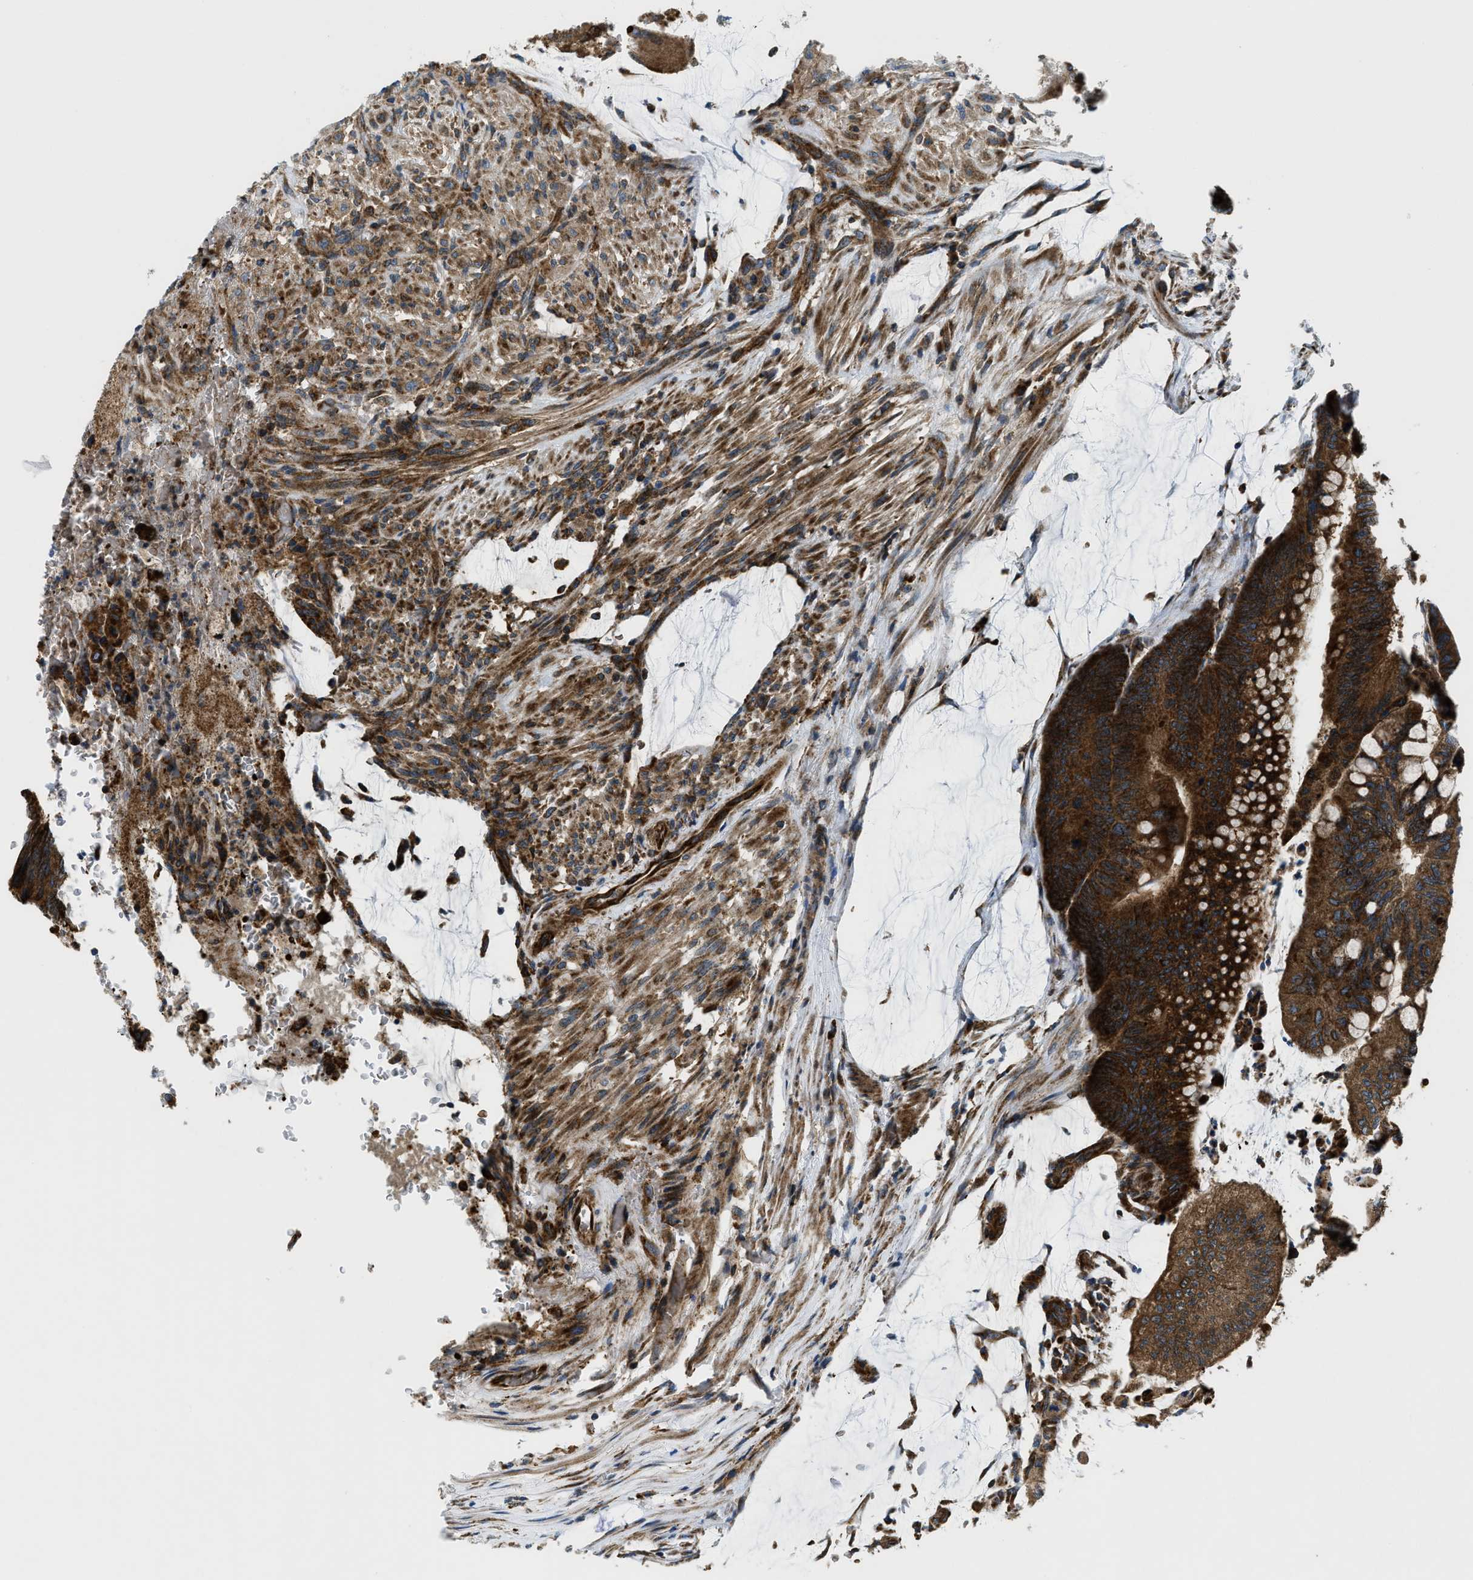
{"staining": {"intensity": "strong", "quantity": ">75%", "location": "cytoplasmic/membranous"}, "tissue": "colorectal cancer", "cell_type": "Tumor cells", "image_type": "cancer", "snomed": [{"axis": "morphology", "description": "Normal tissue, NOS"}, {"axis": "morphology", "description": "Adenocarcinoma, NOS"}, {"axis": "topography", "description": "Rectum"}], "caption": "A brown stain shows strong cytoplasmic/membranous positivity of a protein in colorectal cancer (adenocarcinoma) tumor cells. (brown staining indicates protein expression, while blue staining denotes nuclei).", "gene": "CSPG4", "patient": {"sex": "male", "age": 92}}